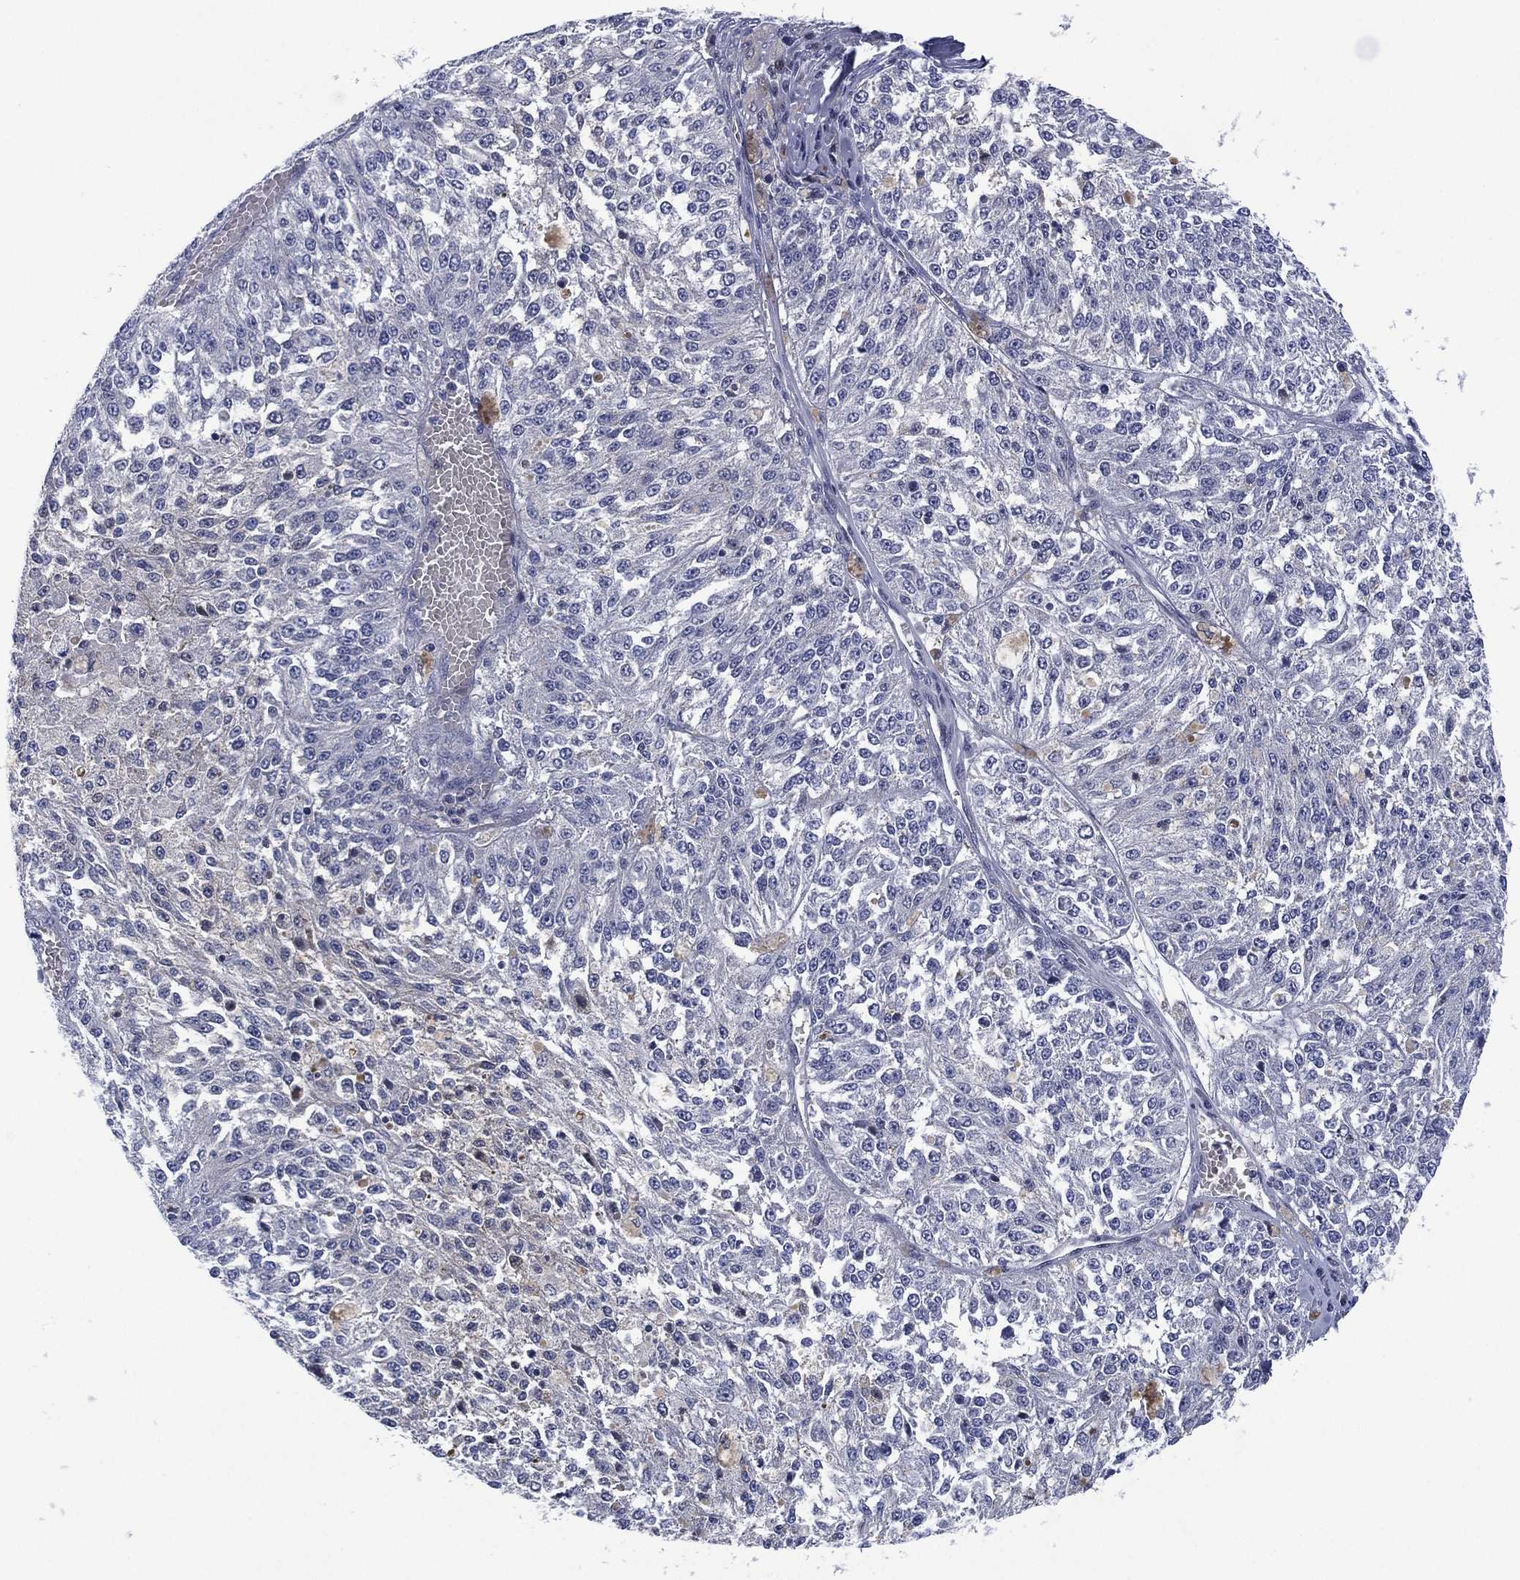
{"staining": {"intensity": "negative", "quantity": "none", "location": "none"}, "tissue": "melanoma", "cell_type": "Tumor cells", "image_type": "cancer", "snomed": [{"axis": "morphology", "description": "Malignant melanoma, Metastatic site"}, {"axis": "topography", "description": "Lymph node"}], "caption": "An image of melanoma stained for a protein shows no brown staining in tumor cells. (Brightfield microscopy of DAB IHC at high magnification).", "gene": "SLC4A4", "patient": {"sex": "female", "age": 64}}